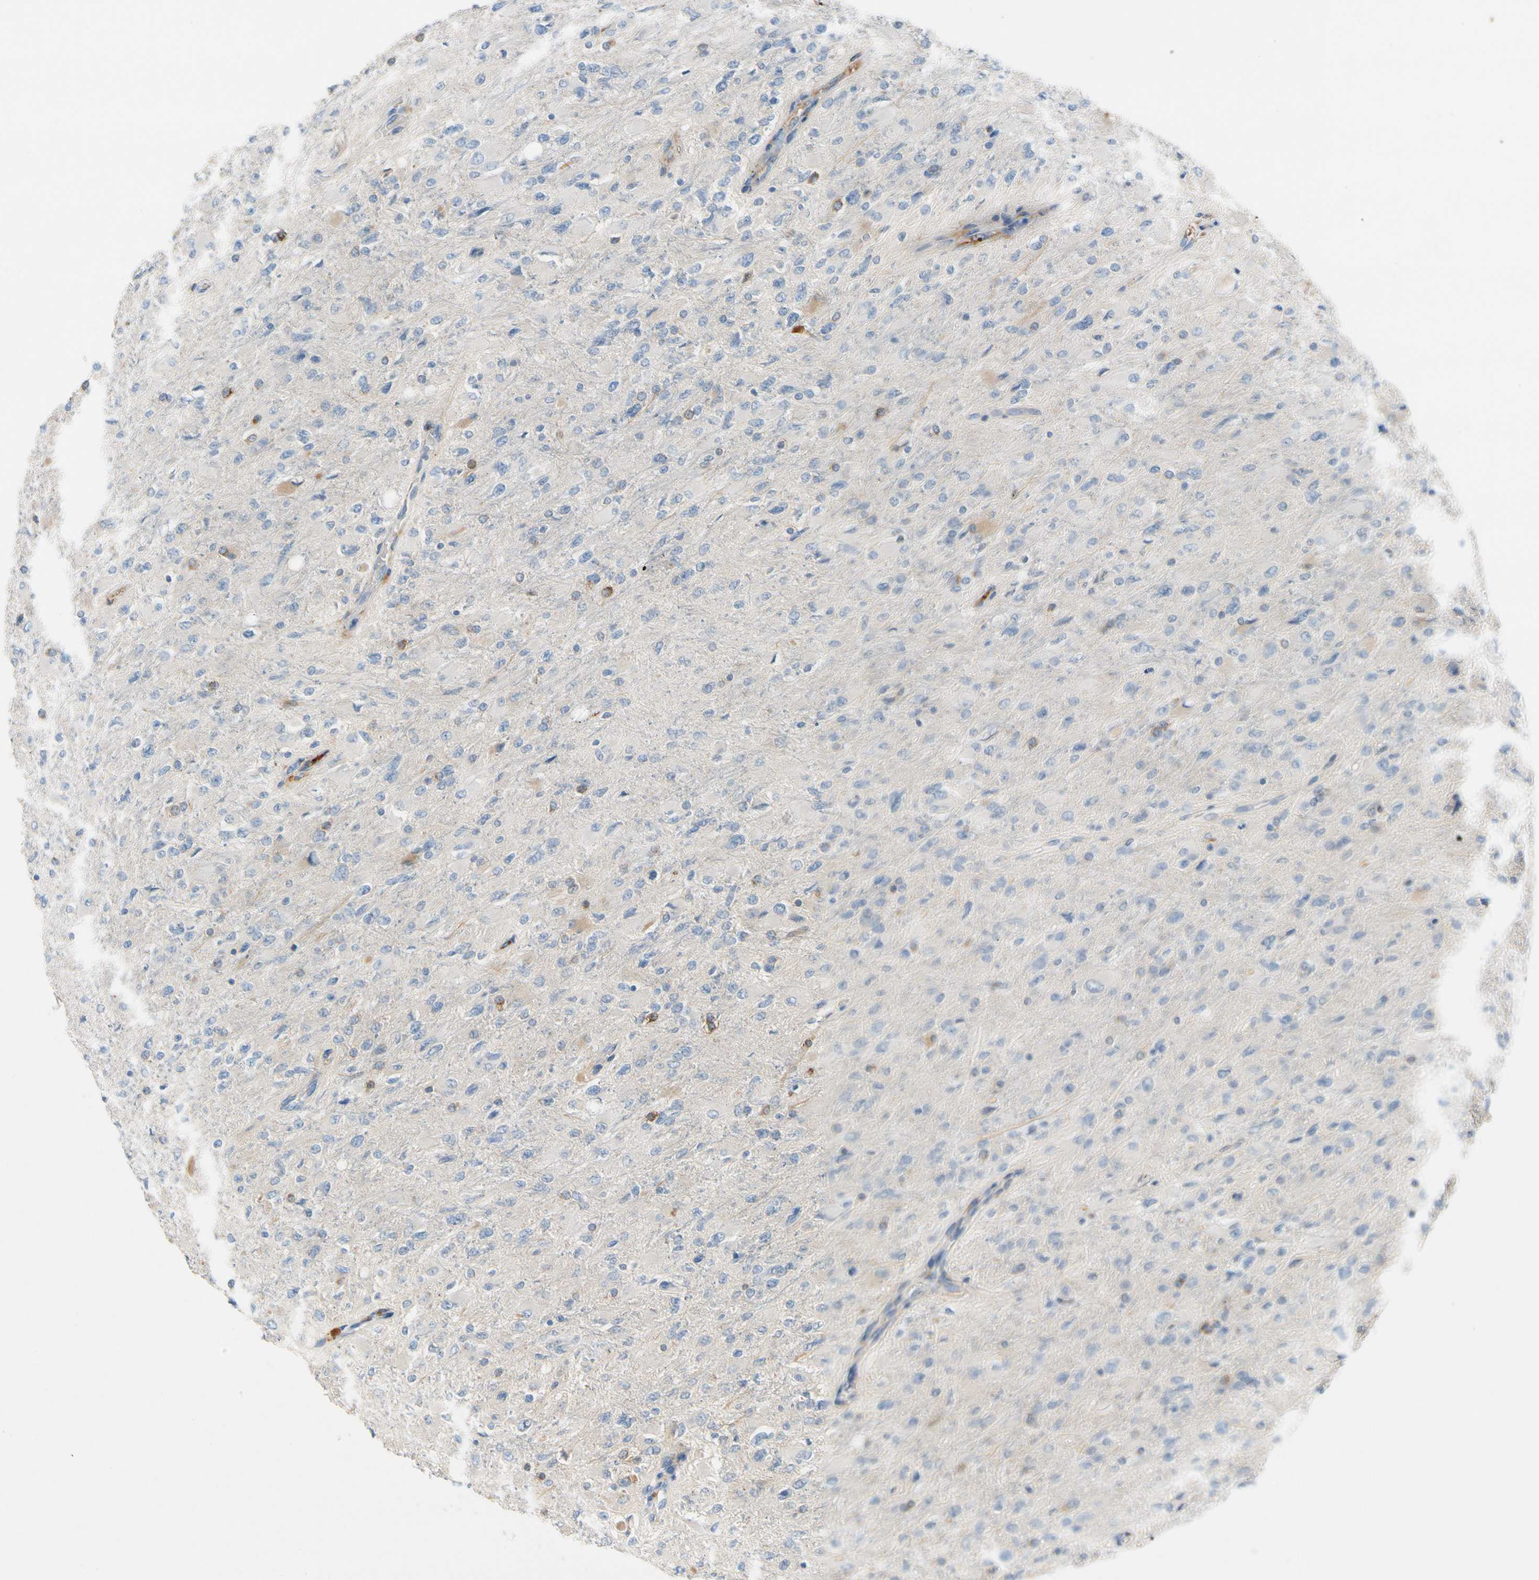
{"staining": {"intensity": "moderate", "quantity": "<25%", "location": "cytoplasmic/membranous"}, "tissue": "glioma", "cell_type": "Tumor cells", "image_type": "cancer", "snomed": [{"axis": "morphology", "description": "Glioma, malignant, High grade"}, {"axis": "topography", "description": "Cerebral cortex"}], "caption": "Immunohistochemistry of human malignant high-grade glioma reveals low levels of moderate cytoplasmic/membranous expression in about <25% of tumor cells.", "gene": "CNDP1", "patient": {"sex": "female", "age": 36}}